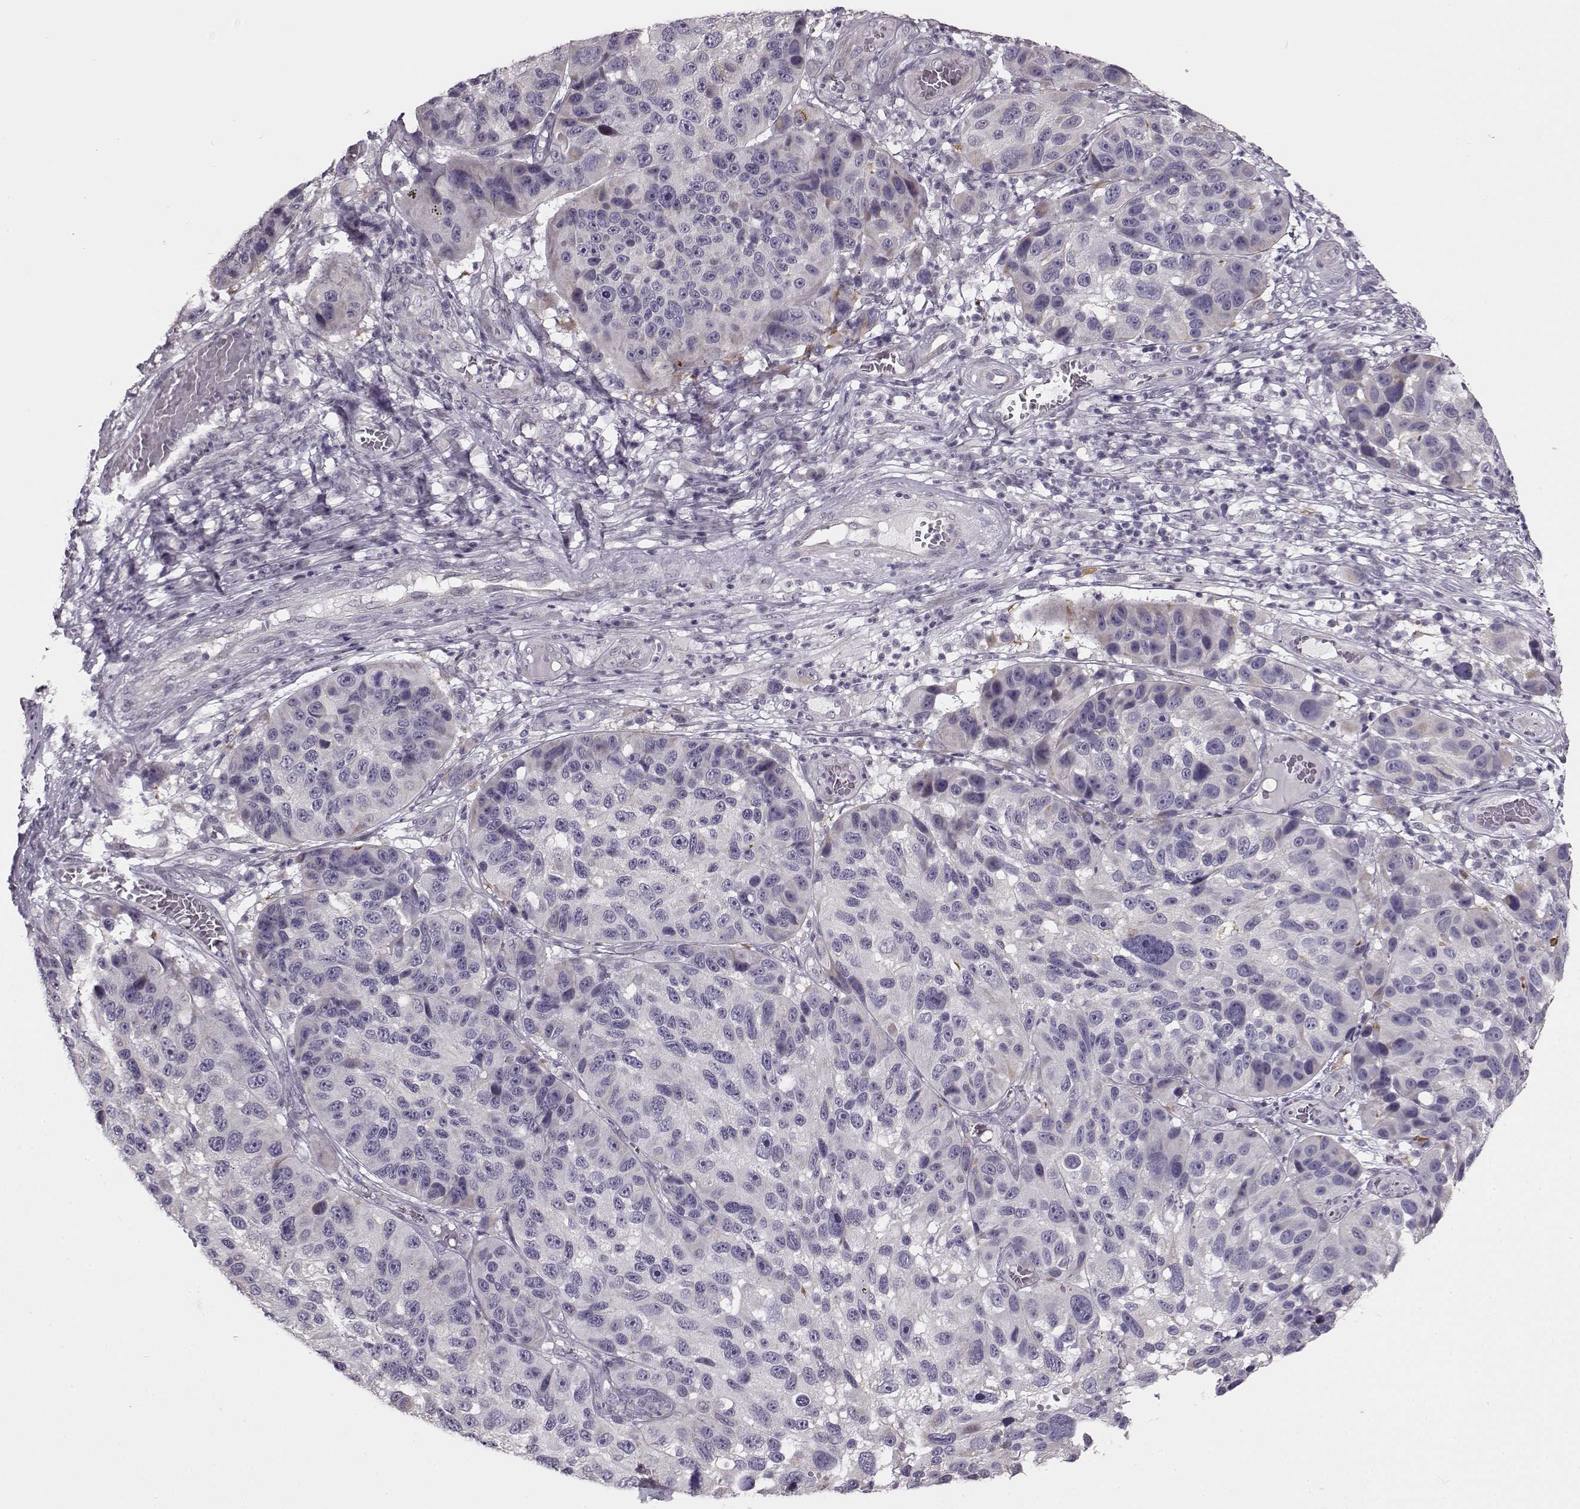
{"staining": {"intensity": "negative", "quantity": "none", "location": "none"}, "tissue": "melanoma", "cell_type": "Tumor cells", "image_type": "cancer", "snomed": [{"axis": "morphology", "description": "Malignant melanoma, NOS"}, {"axis": "topography", "description": "Skin"}], "caption": "This is an immunohistochemistry image of malignant melanoma. There is no positivity in tumor cells.", "gene": "MAP6D1", "patient": {"sex": "male", "age": 53}}